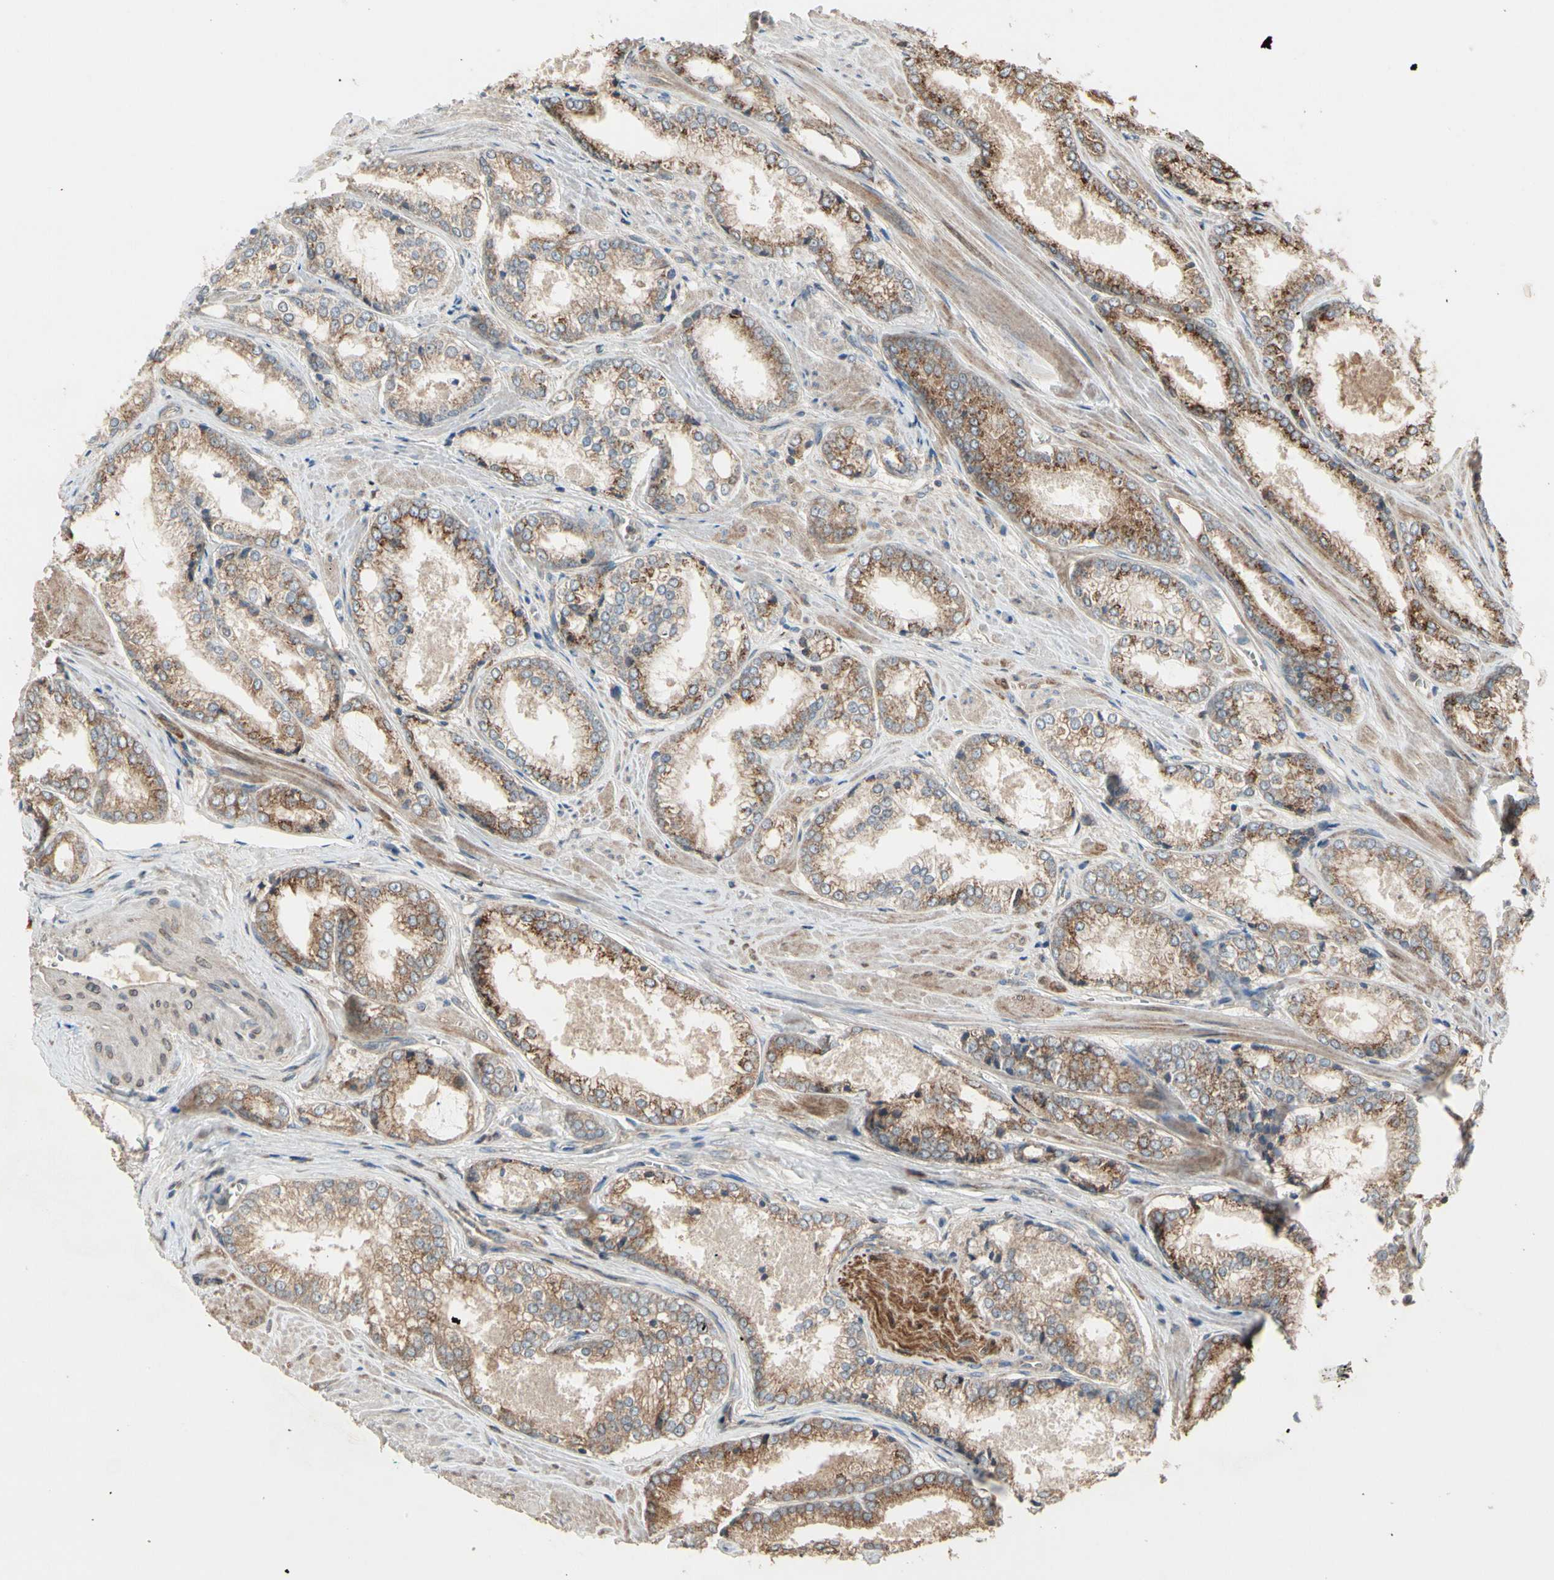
{"staining": {"intensity": "moderate", "quantity": ">75%", "location": "cytoplasmic/membranous"}, "tissue": "prostate cancer", "cell_type": "Tumor cells", "image_type": "cancer", "snomed": [{"axis": "morphology", "description": "Adenocarcinoma, Low grade"}, {"axis": "topography", "description": "Prostate"}], "caption": "High-magnification brightfield microscopy of prostate low-grade adenocarcinoma stained with DAB (brown) and counterstained with hematoxylin (blue). tumor cells exhibit moderate cytoplasmic/membranous positivity is identified in about>75% of cells.", "gene": "CGREF1", "patient": {"sex": "male", "age": 64}}